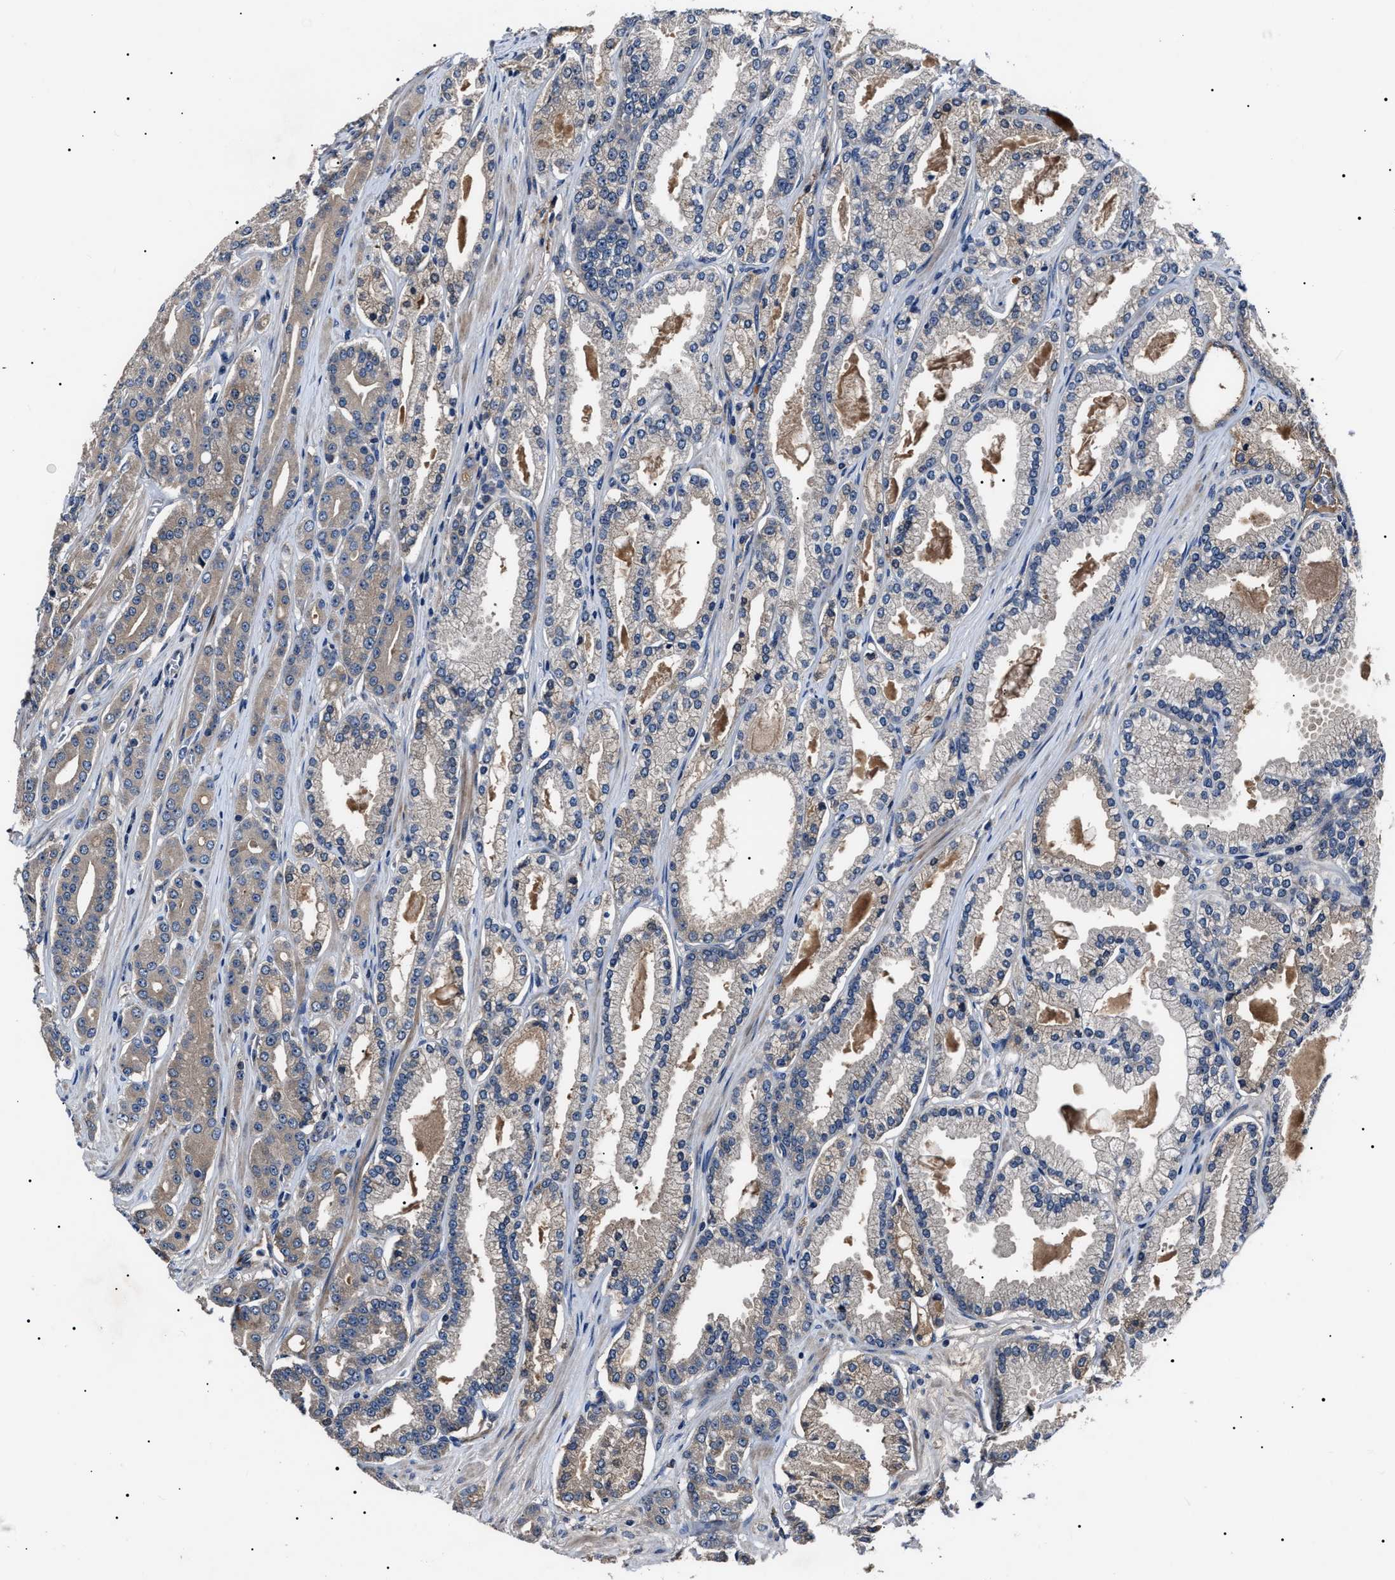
{"staining": {"intensity": "negative", "quantity": "none", "location": "none"}, "tissue": "prostate cancer", "cell_type": "Tumor cells", "image_type": "cancer", "snomed": [{"axis": "morphology", "description": "Adenocarcinoma, High grade"}, {"axis": "topography", "description": "Prostate"}], "caption": "Immunohistochemical staining of human prostate cancer demonstrates no significant staining in tumor cells.", "gene": "IFT81", "patient": {"sex": "male", "age": 71}}